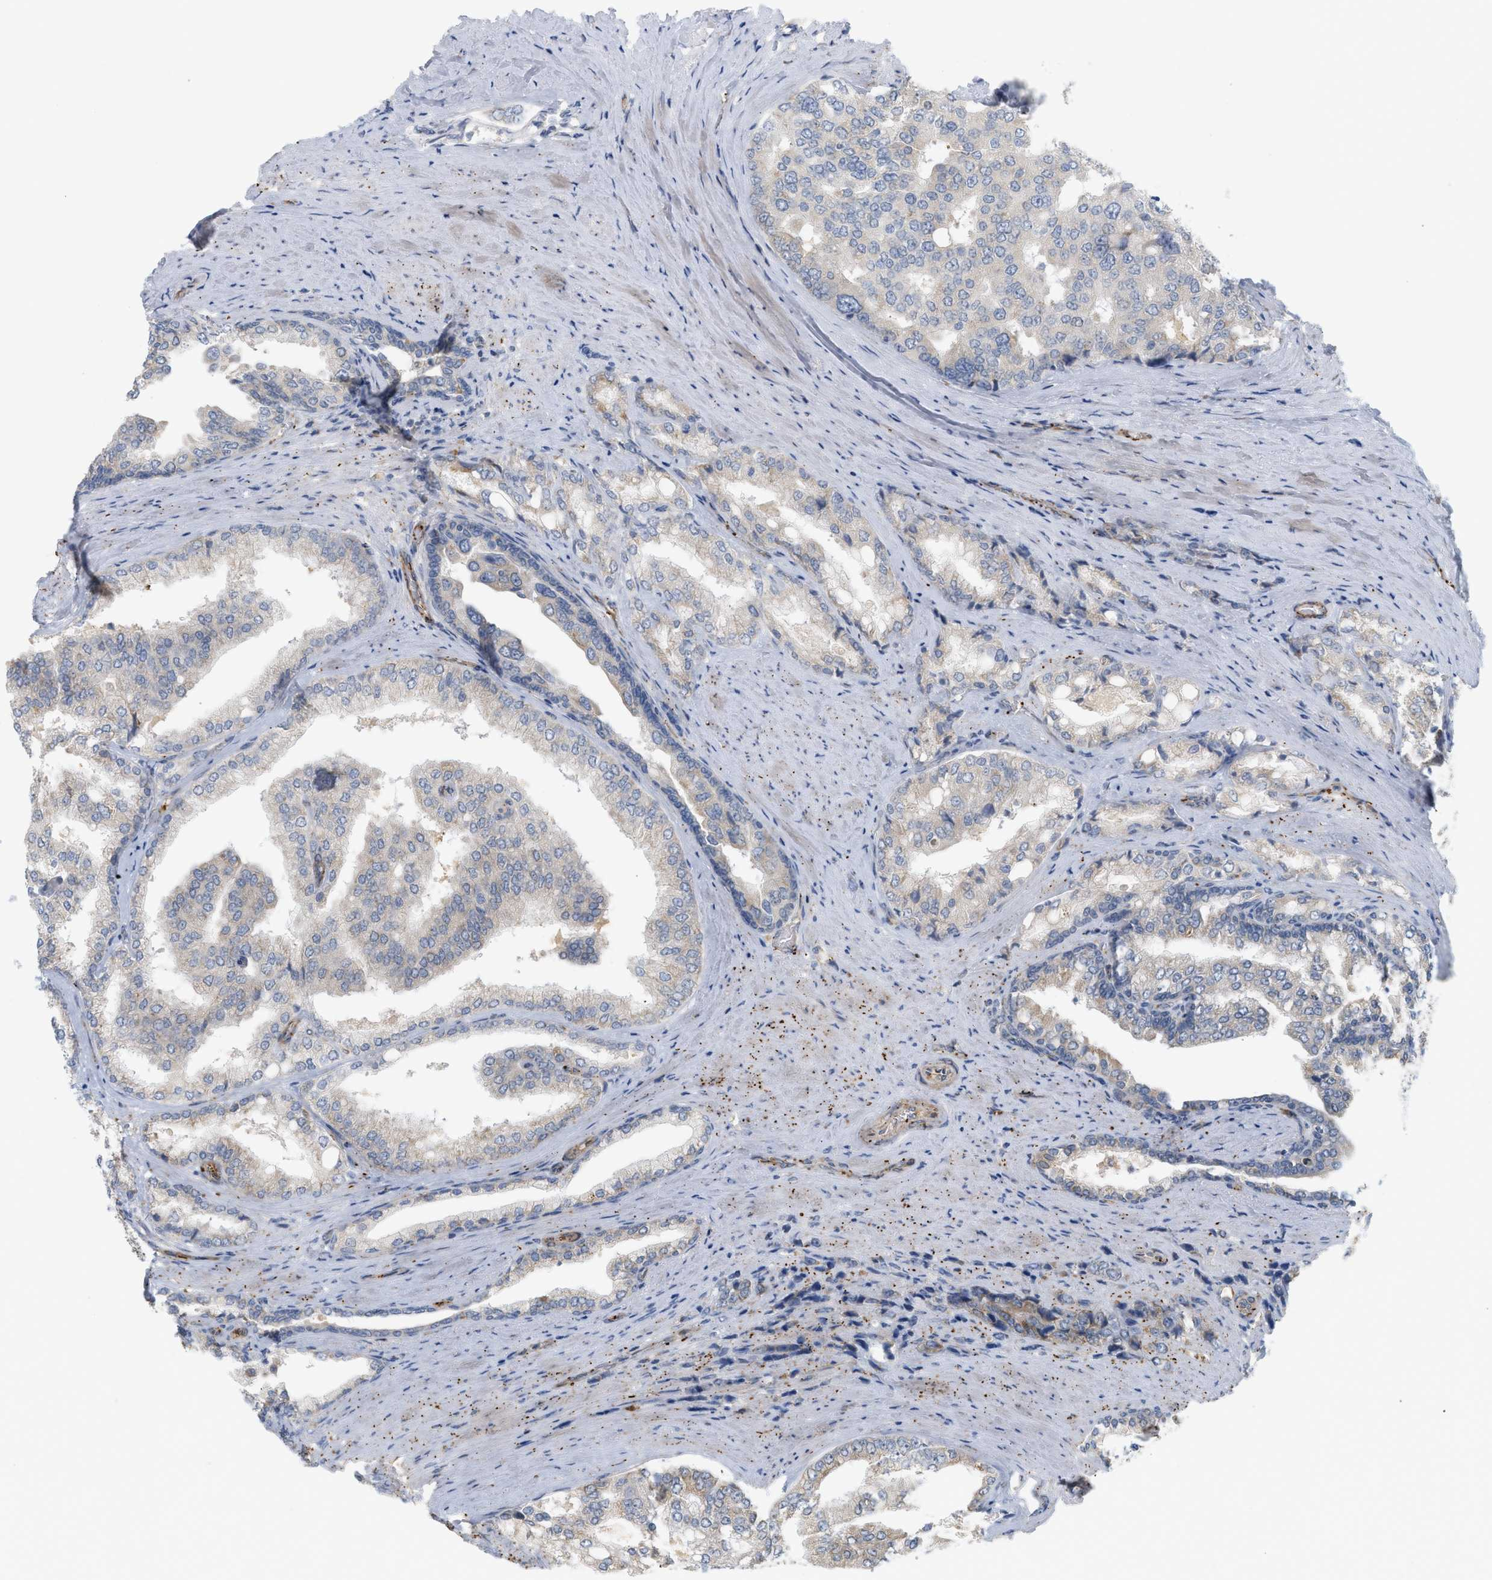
{"staining": {"intensity": "weak", "quantity": "<25%", "location": "cytoplasmic/membranous"}, "tissue": "prostate cancer", "cell_type": "Tumor cells", "image_type": "cancer", "snomed": [{"axis": "morphology", "description": "Adenocarcinoma, High grade"}, {"axis": "topography", "description": "Prostate"}], "caption": "This micrograph is of adenocarcinoma (high-grade) (prostate) stained with immunohistochemistry (IHC) to label a protein in brown with the nuclei are counter-stained blue. There is no positivity in tumor cells. Brightfield microscopy of immunohistochemistry (IHC) stained with DAB (brown) and hematoxylin (blue), captured at high magnification.", "gene": "SVOP", "patient": {"sex": "male", "age": 50}}